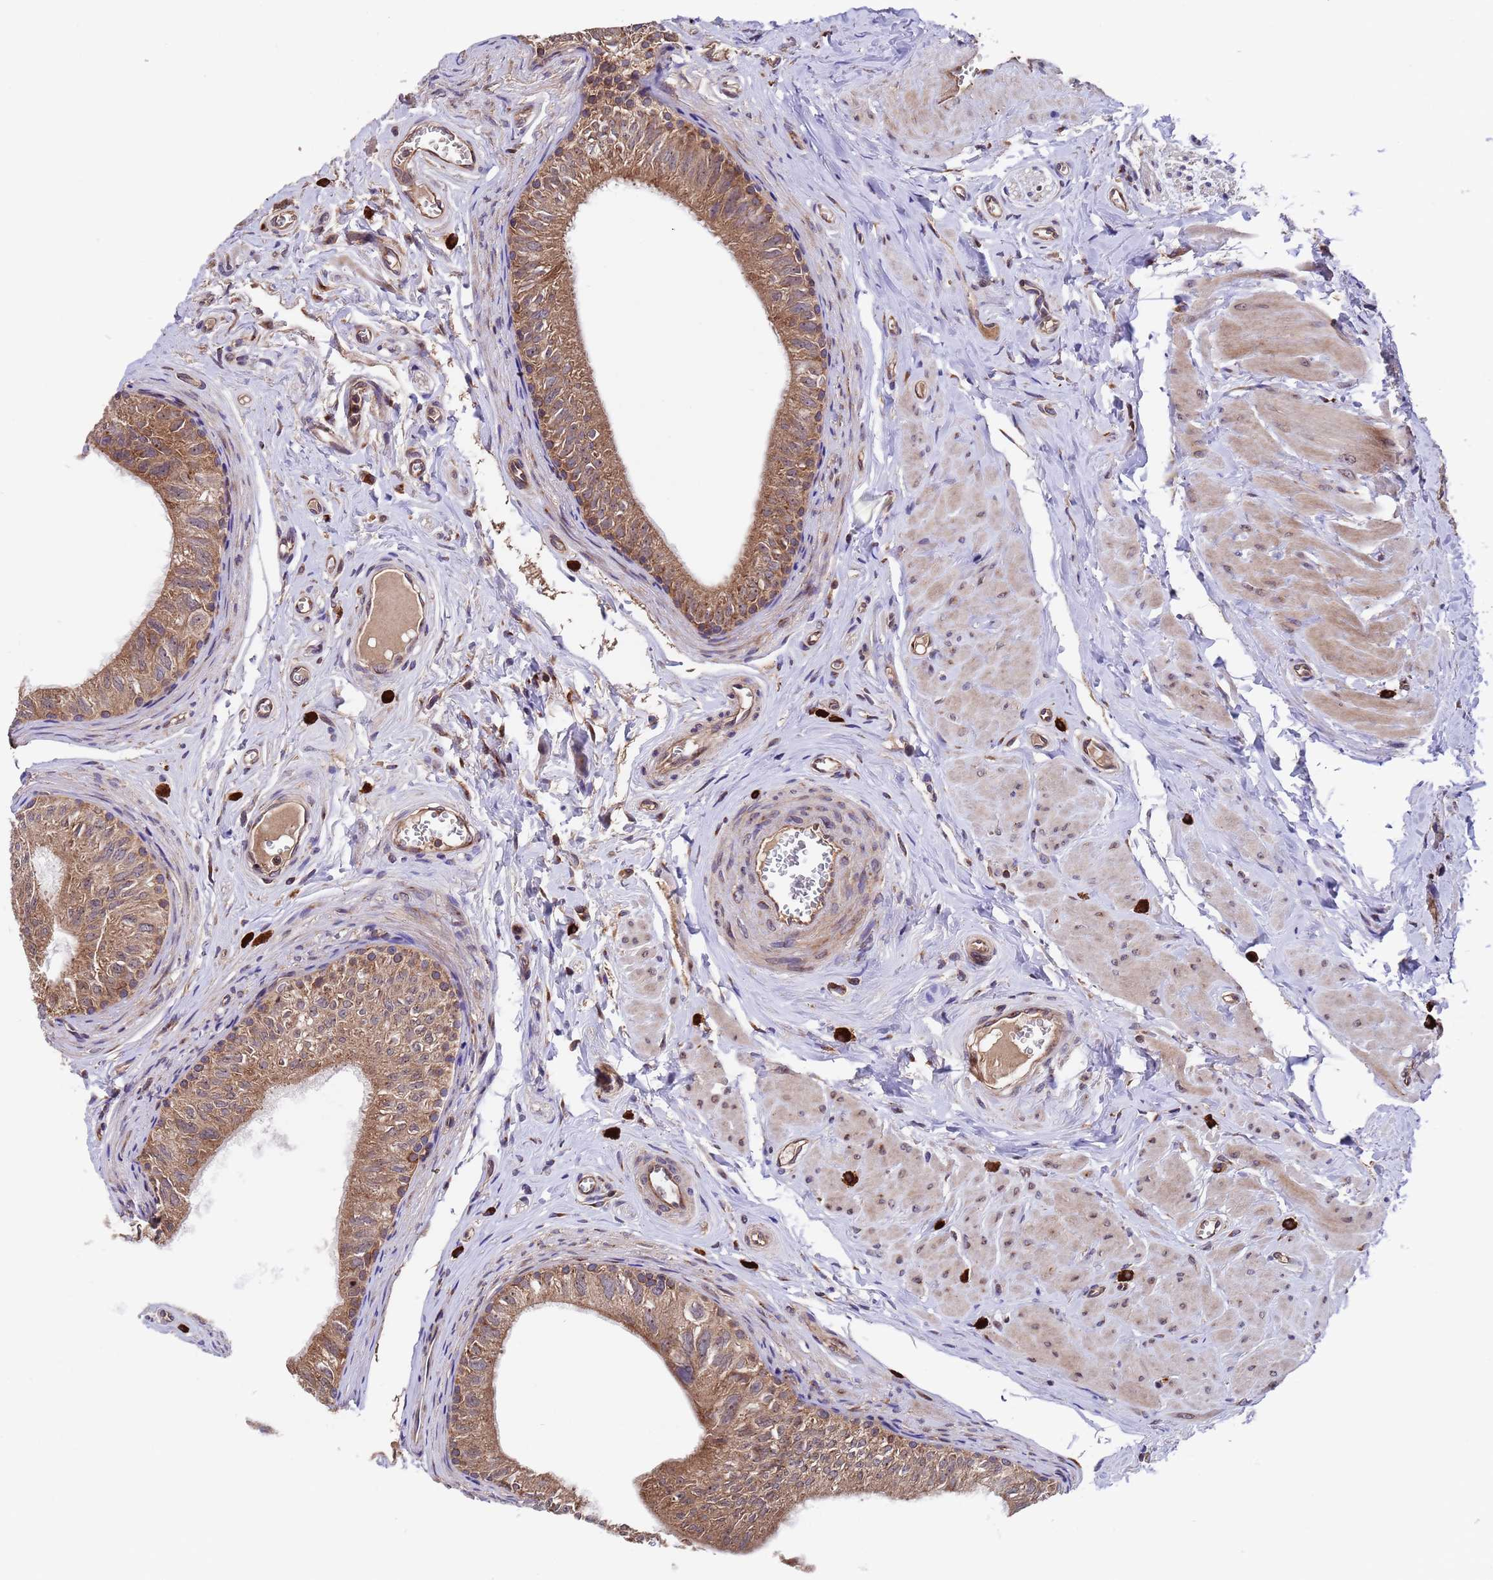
{"staining": {"intensity": "strong", "quantity": ">75%", "location": "cytoplasmic/membranous"}, "tissue": "epididymis", "cell_type": "Glandular cells", "image_type": "normal", "snomed": [{"axis": "morphology", "description": "Normal tissue, NOS"}, {"axis": "topography", "description": "Epididymis"}], "caption": "Brown immunohistochemical staining in benign human epididymis demonstrates strong cytoplasmic/membranous staining in approximately >75% of glandular cells.", "gene": "TSR3", "patient": {"sex": "male", "age": 42}}